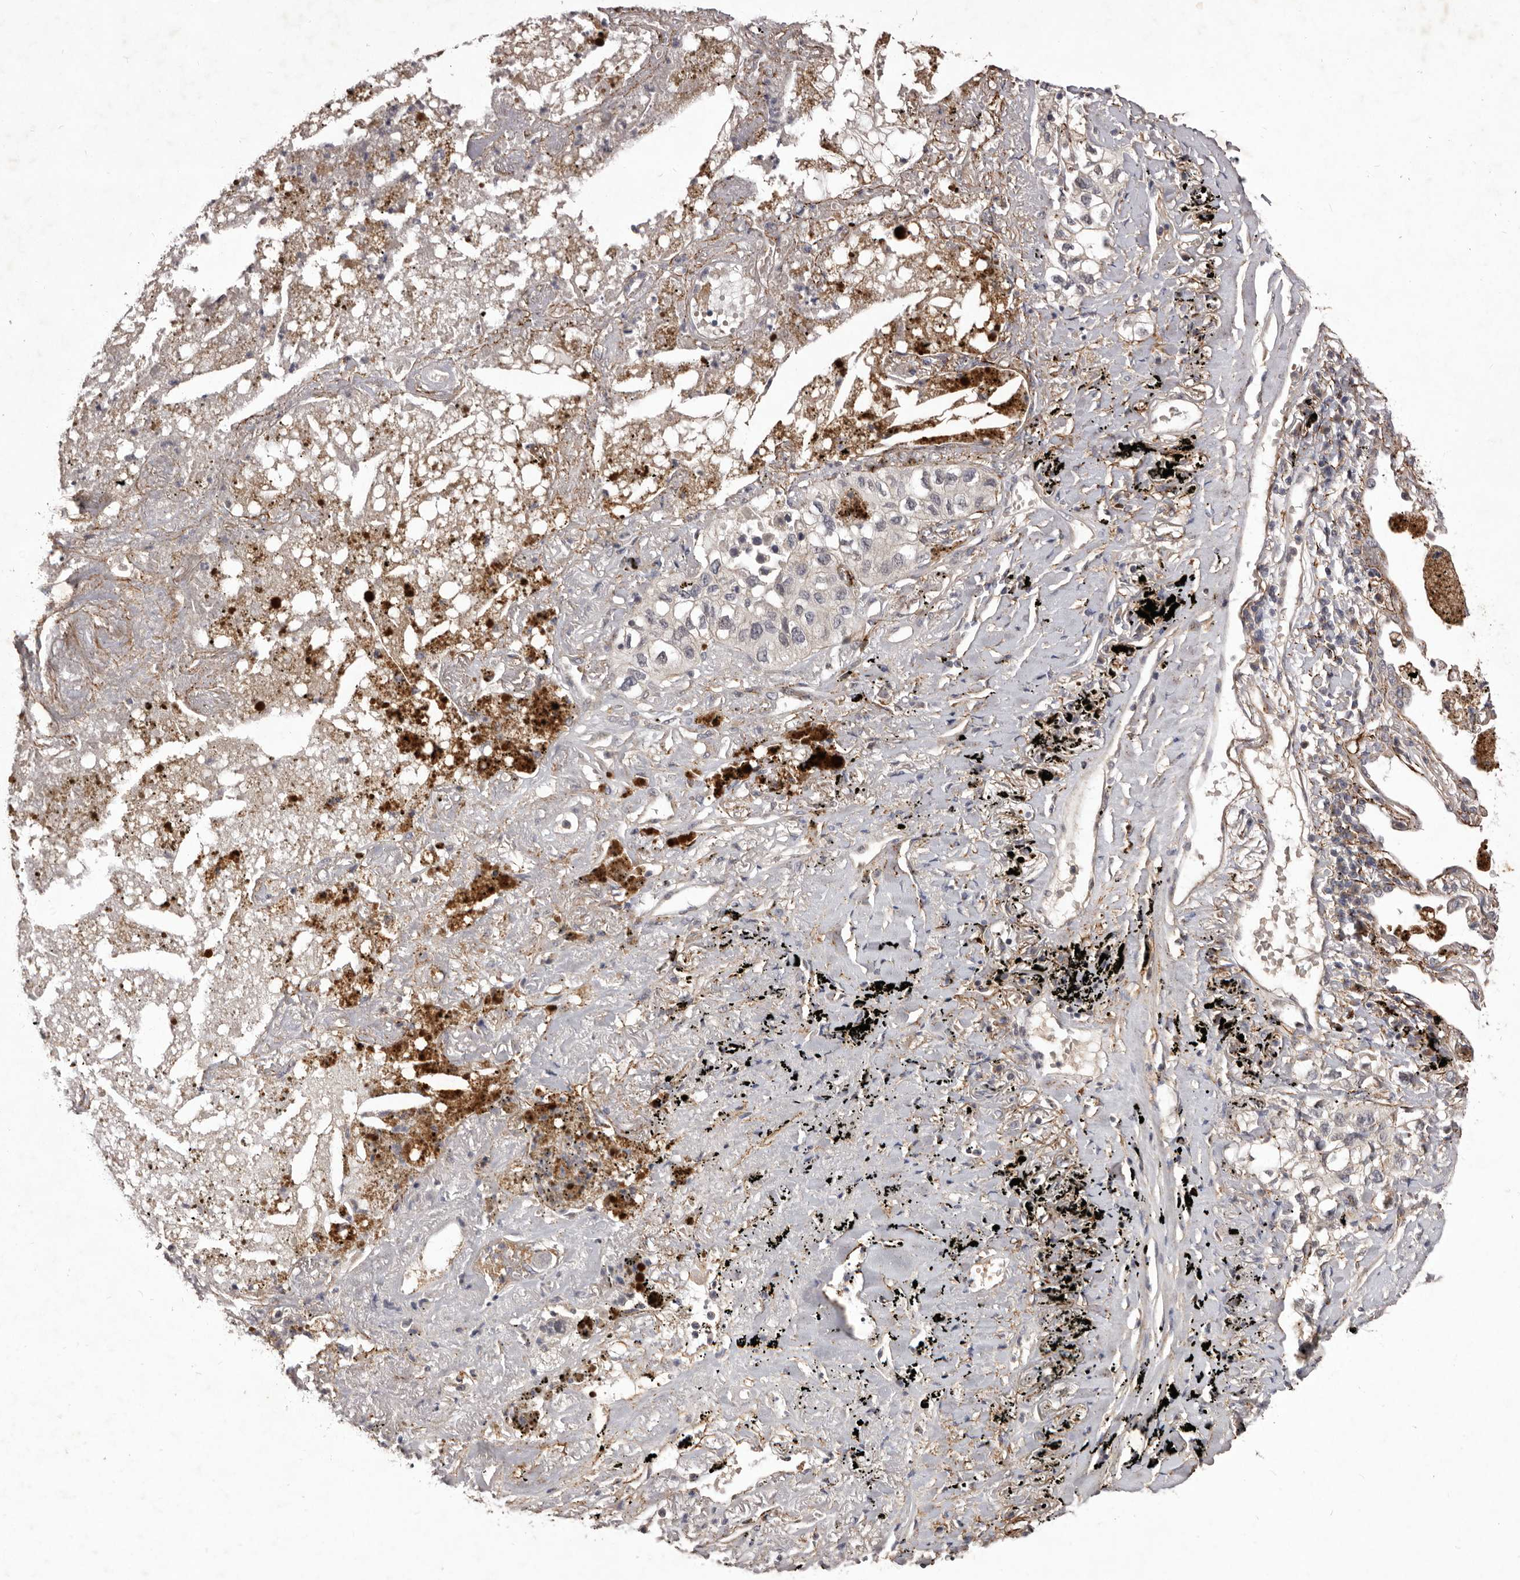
{"staining": {"intensity": "weak", "quantity": "<25%", "location": "cytoplasmic/membranous"}, "tissue": "lung cancer", "cell_type": "Tumor cells", "image_type": "cancer", "snomed": [{"axis": "morphology", "description": "Adenocarcinoma, NOS"}, {"axis": "topography", "description": "Lung"}], "caption": "Tumor cells are negative for protein expression in human lung cancer. Nuclei are stained in blue.", "gene": "HBS1L", "patient": {"sex": "male", "age": 63}}